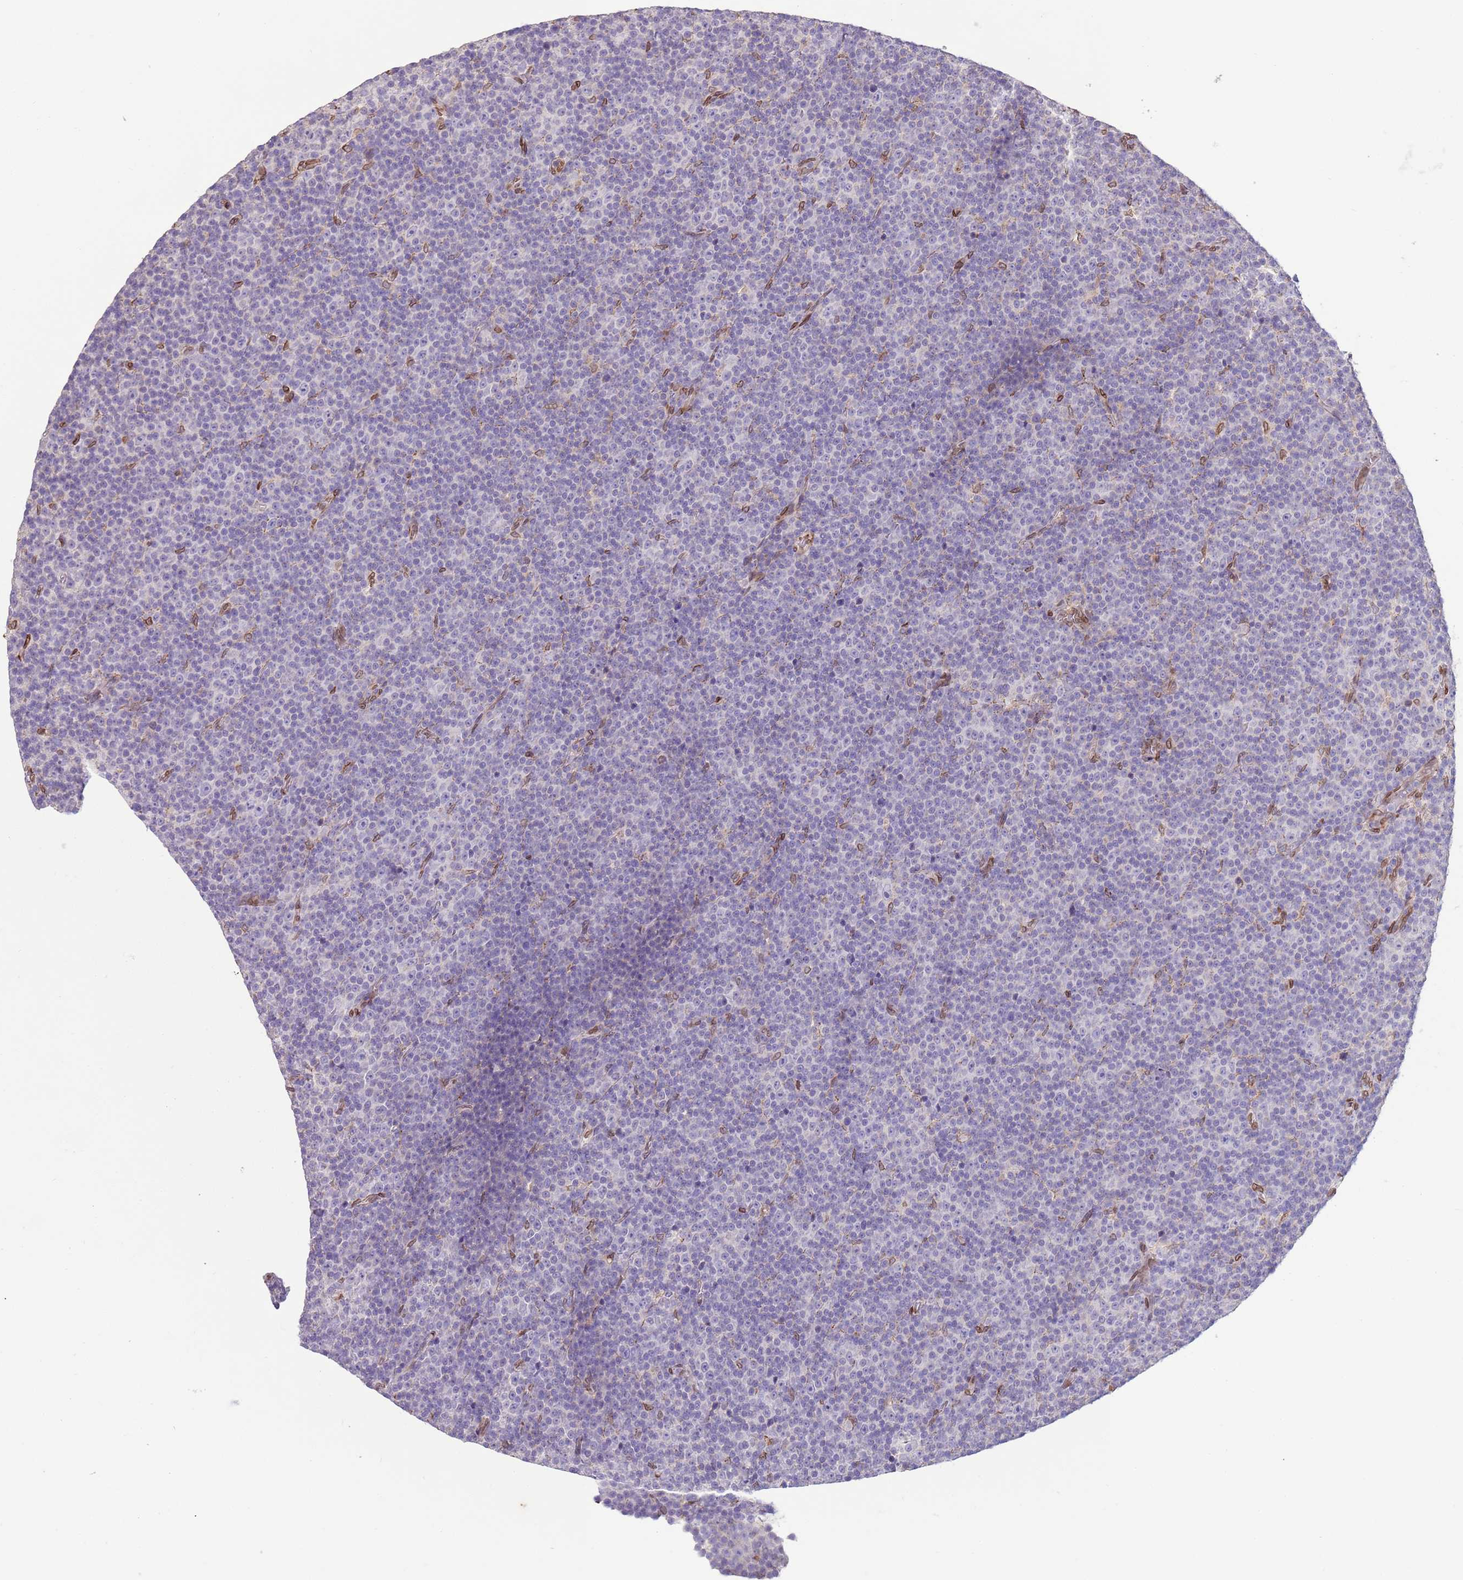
{"staining": {"intensity": "negative", "quantity": "none", "location": "none"}, "tissue": "lymphoma", "cell_type": "Tumor cells", "image_type": "cancer", "snomed": [{"axis": "morphology", "description": "Malignant lymphoma, non-Hodgkin's type, Low grade"}, {"axis": "topography", "description": "Lymph node"}], "caption": "This is a photomicrograph of immunohistochemistry staining of lymphoma, which shows no positivity in tumor cells.", "gene": "TMEM47", "patient": {"sex": "female", "age": 67}}